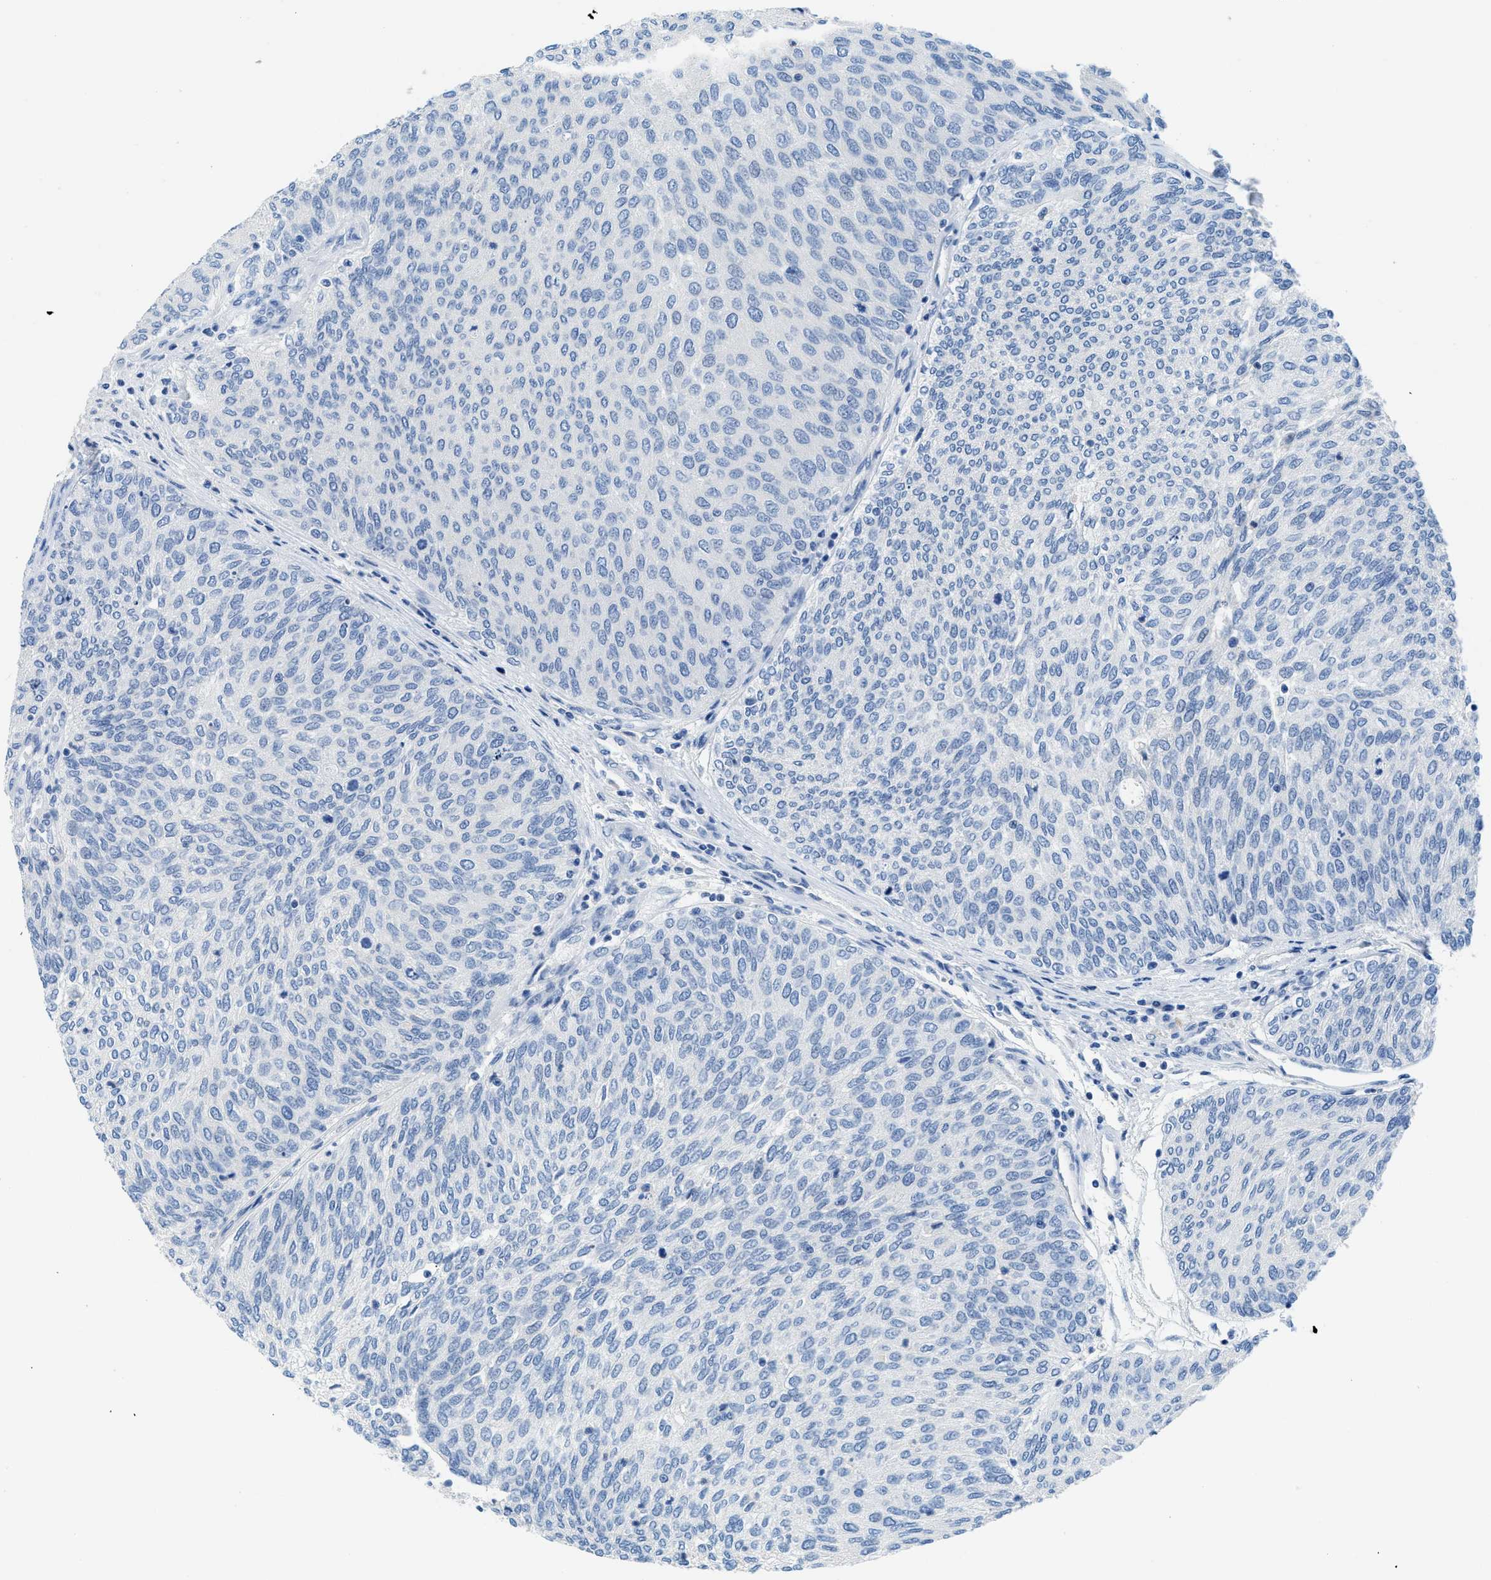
{"staining": {"intensity": "negative", "quantity": "none", "location": "none"}, "tissue": "urothelial cancer", "cell_type": "Tumor cells", "image_type": "cancer", "snomed": [{"axis": "morphology", "description": "Urothelial carcinoma, Low grade"}, {"axis": "topography", "description": "Urinary bladder"}], "caption": "Urothelial cancer was stained to show a protein in brown. There is no significant expression in tumor cells. (Brightfield microscopy of DAB immunohistochemistry at high magnification).", "gene": "MBL2", "patient": {"sex": "female", "age": 79}}